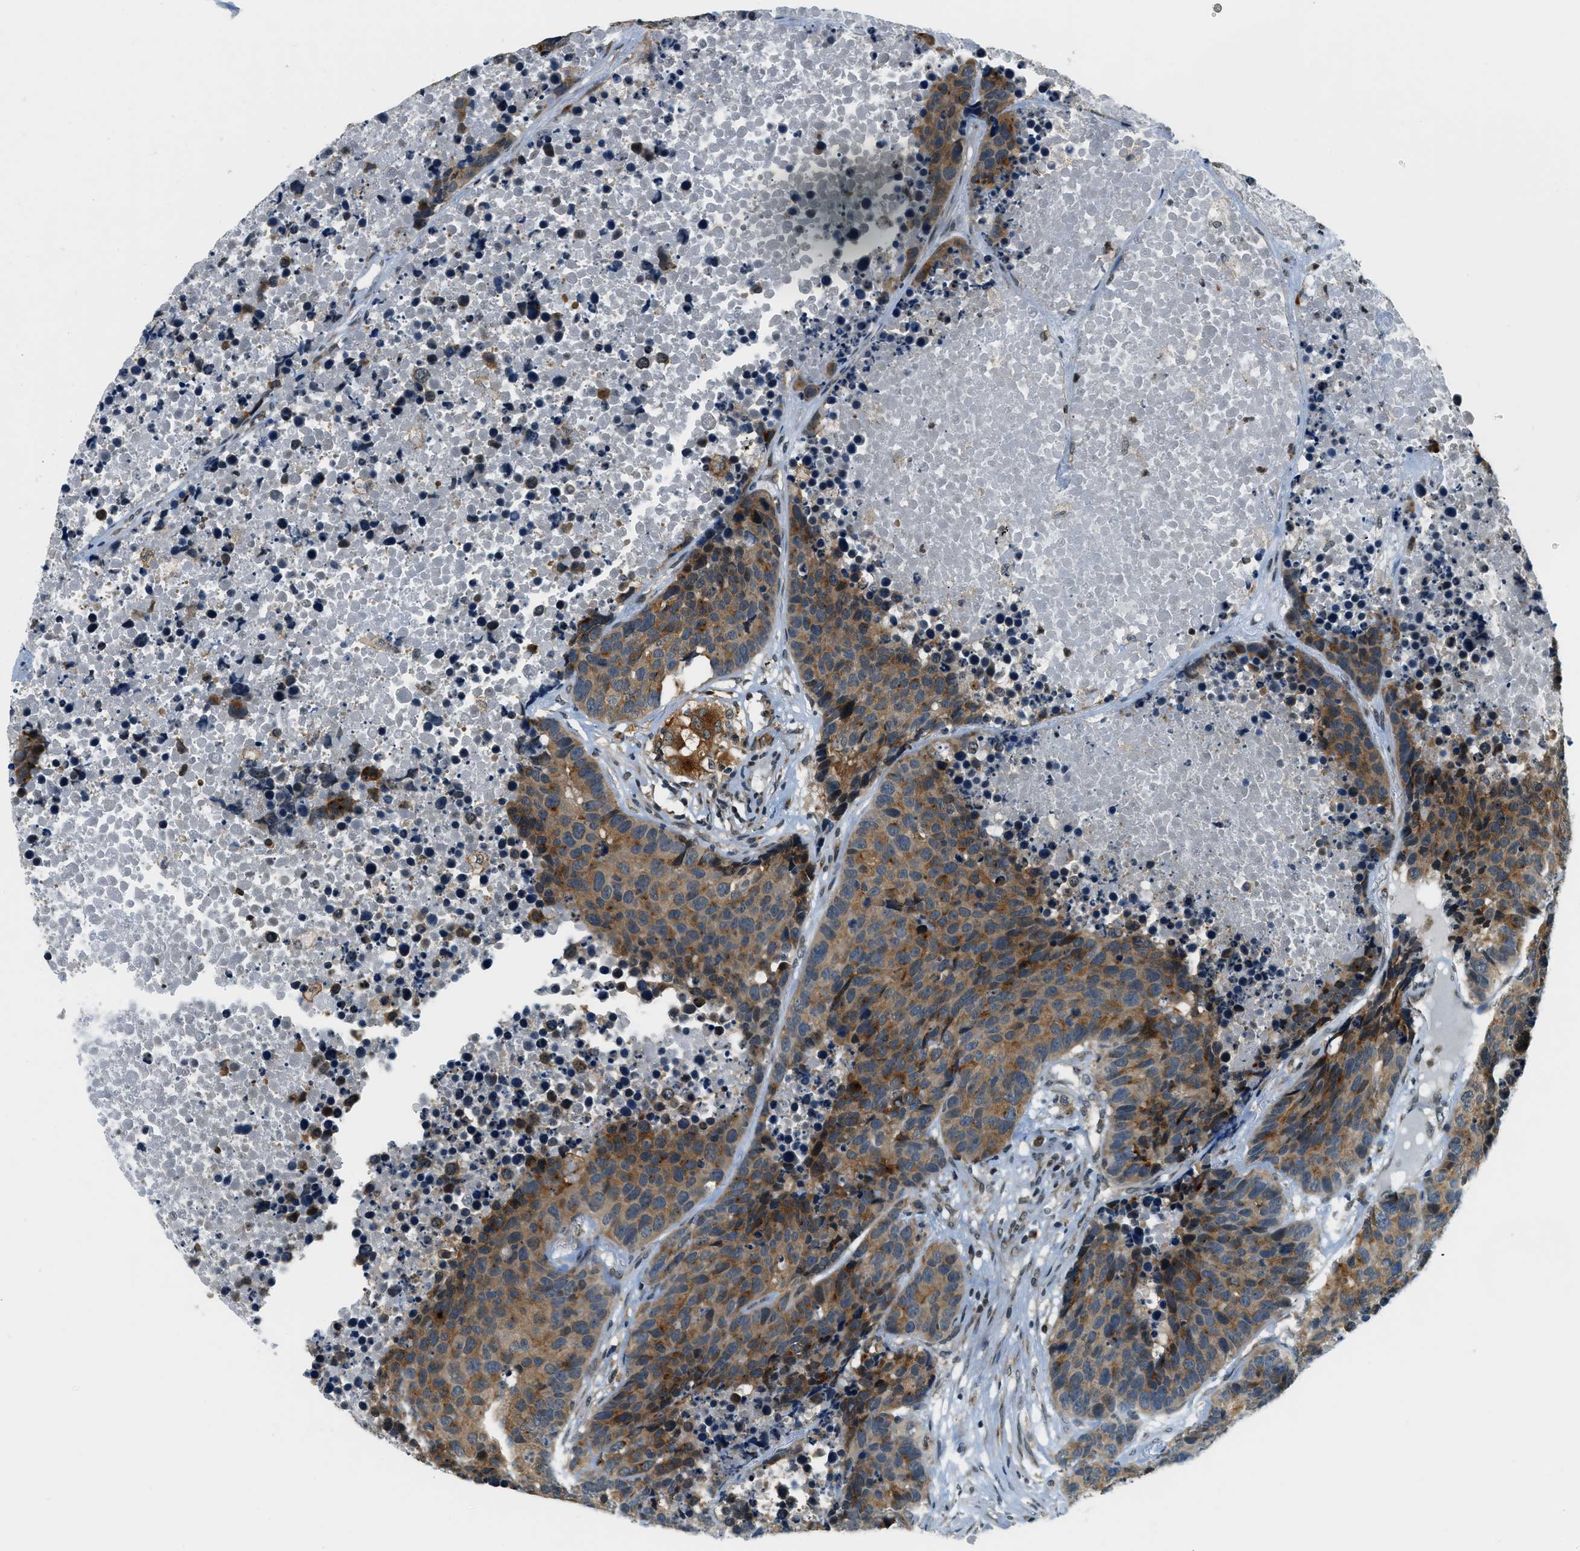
{"staining": {"intensity": "moderate", "quantity": ">75%", "location": "cytoplasmic/membranous"}, "tissue": "carcinoid", "cell_type": "Tumor cells", "image_type": "cancer", "snomed": [{"axis": "morphology", "description": "Carcinoid, malignant, NOS"}, {"axis": "topography", "description": "Lung"}], "caption": "Carcinoid was stained to show a protein in brown. There is medium levels of moderate cytoplasmic/membranous expression in approximately >75% of tumor cells.", "gene": "RAB11FIP1", "patient": {"sex": "male", "age": 60}}